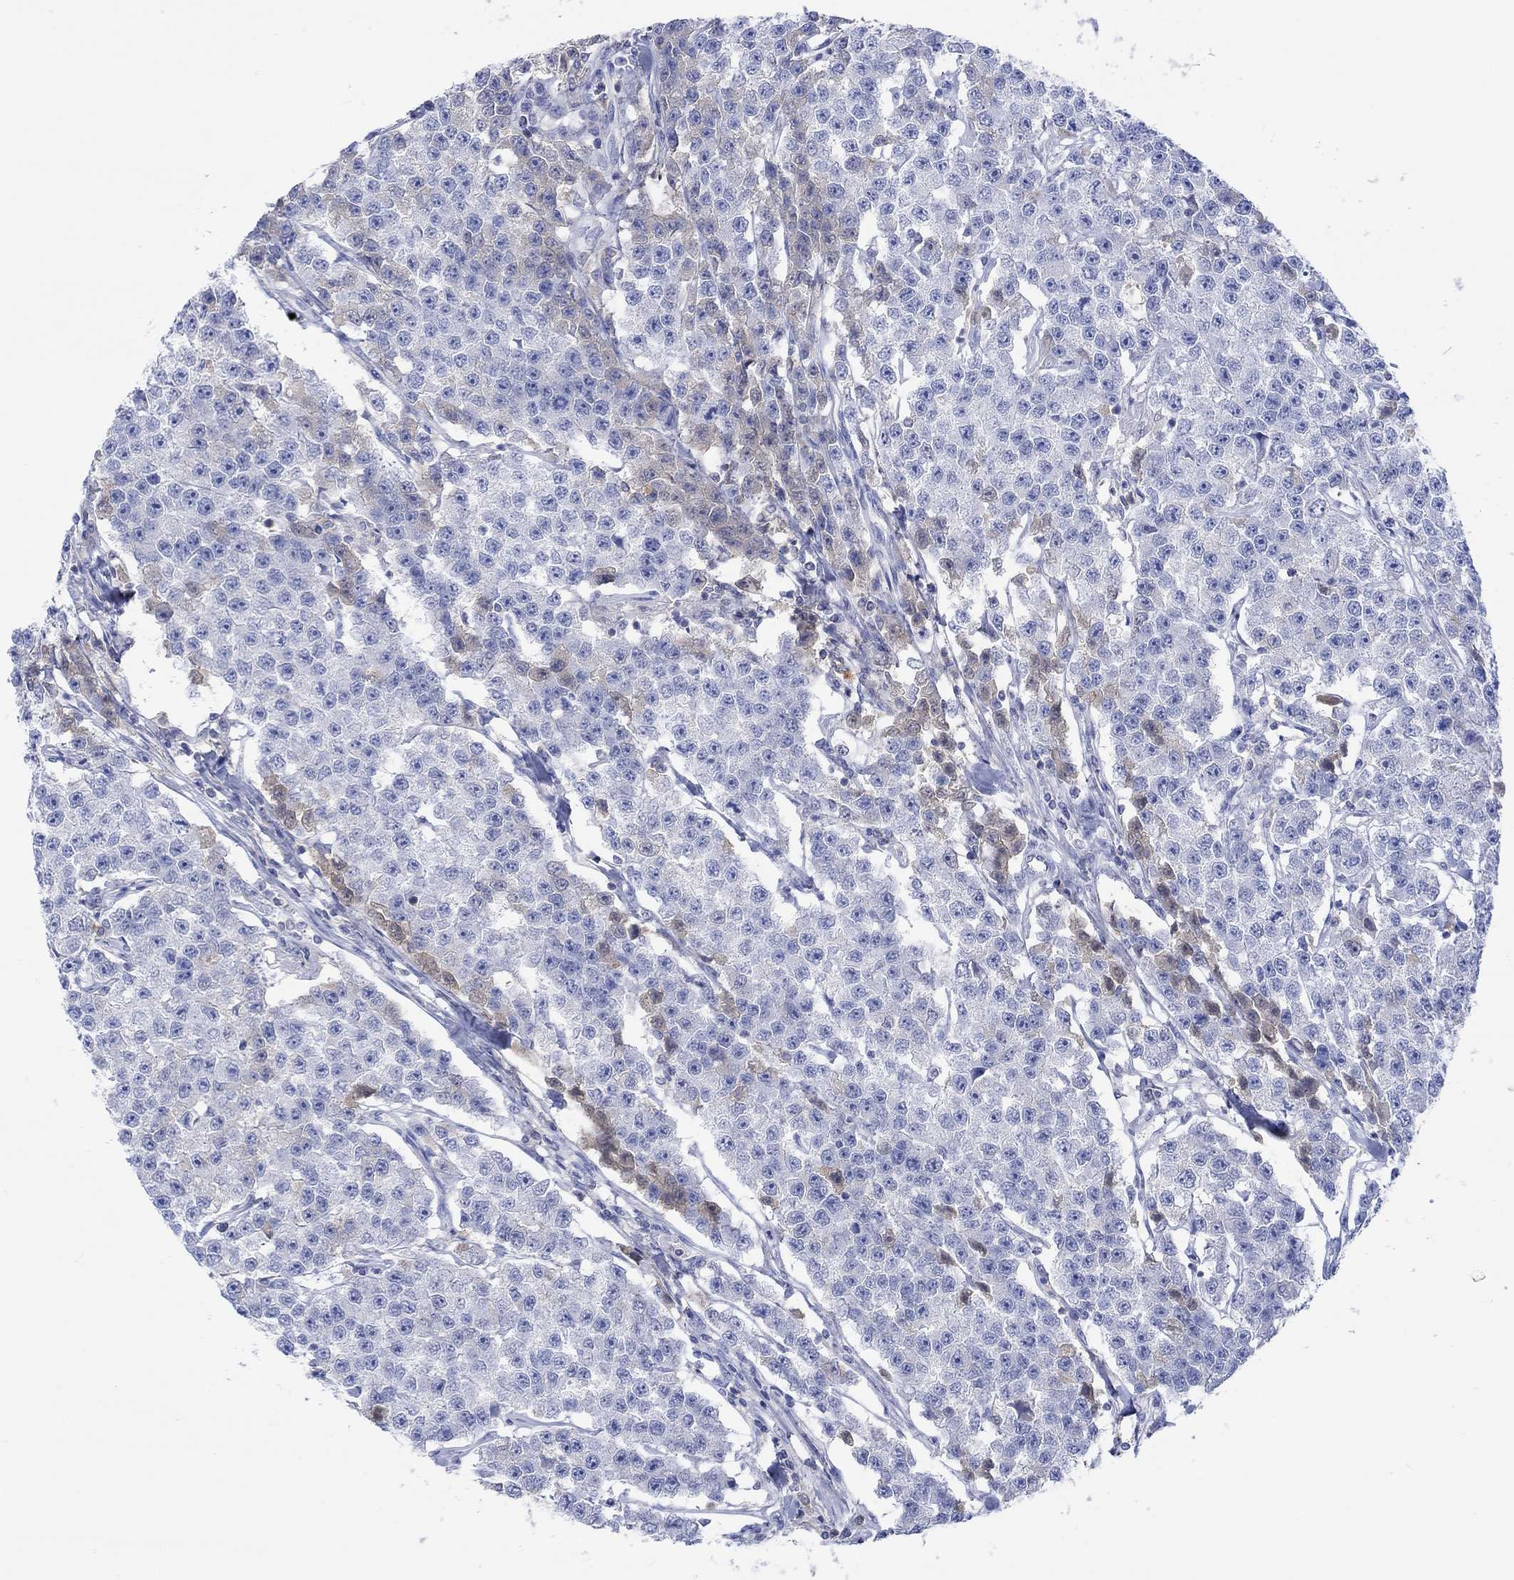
{"staining": {"intensity": "weak", "quantity": "<25%", "location": "cytoplasmic/membranous"}, "tissue": "testis cancer", "cell_type": "Tumor cells", "image_type": "cancer", "snomed": [{"axis": "morphology", "description": "Seminoma, NOS"}, {"axis": "topography", "description": "Testis"}], "caption": "Tumor cells are negative for brown protein staining in testis cancer (seminoma). (DAB IHC, high magnification).", "gene": "GCM1", "patient": {"sex": "male", "age": 59}}